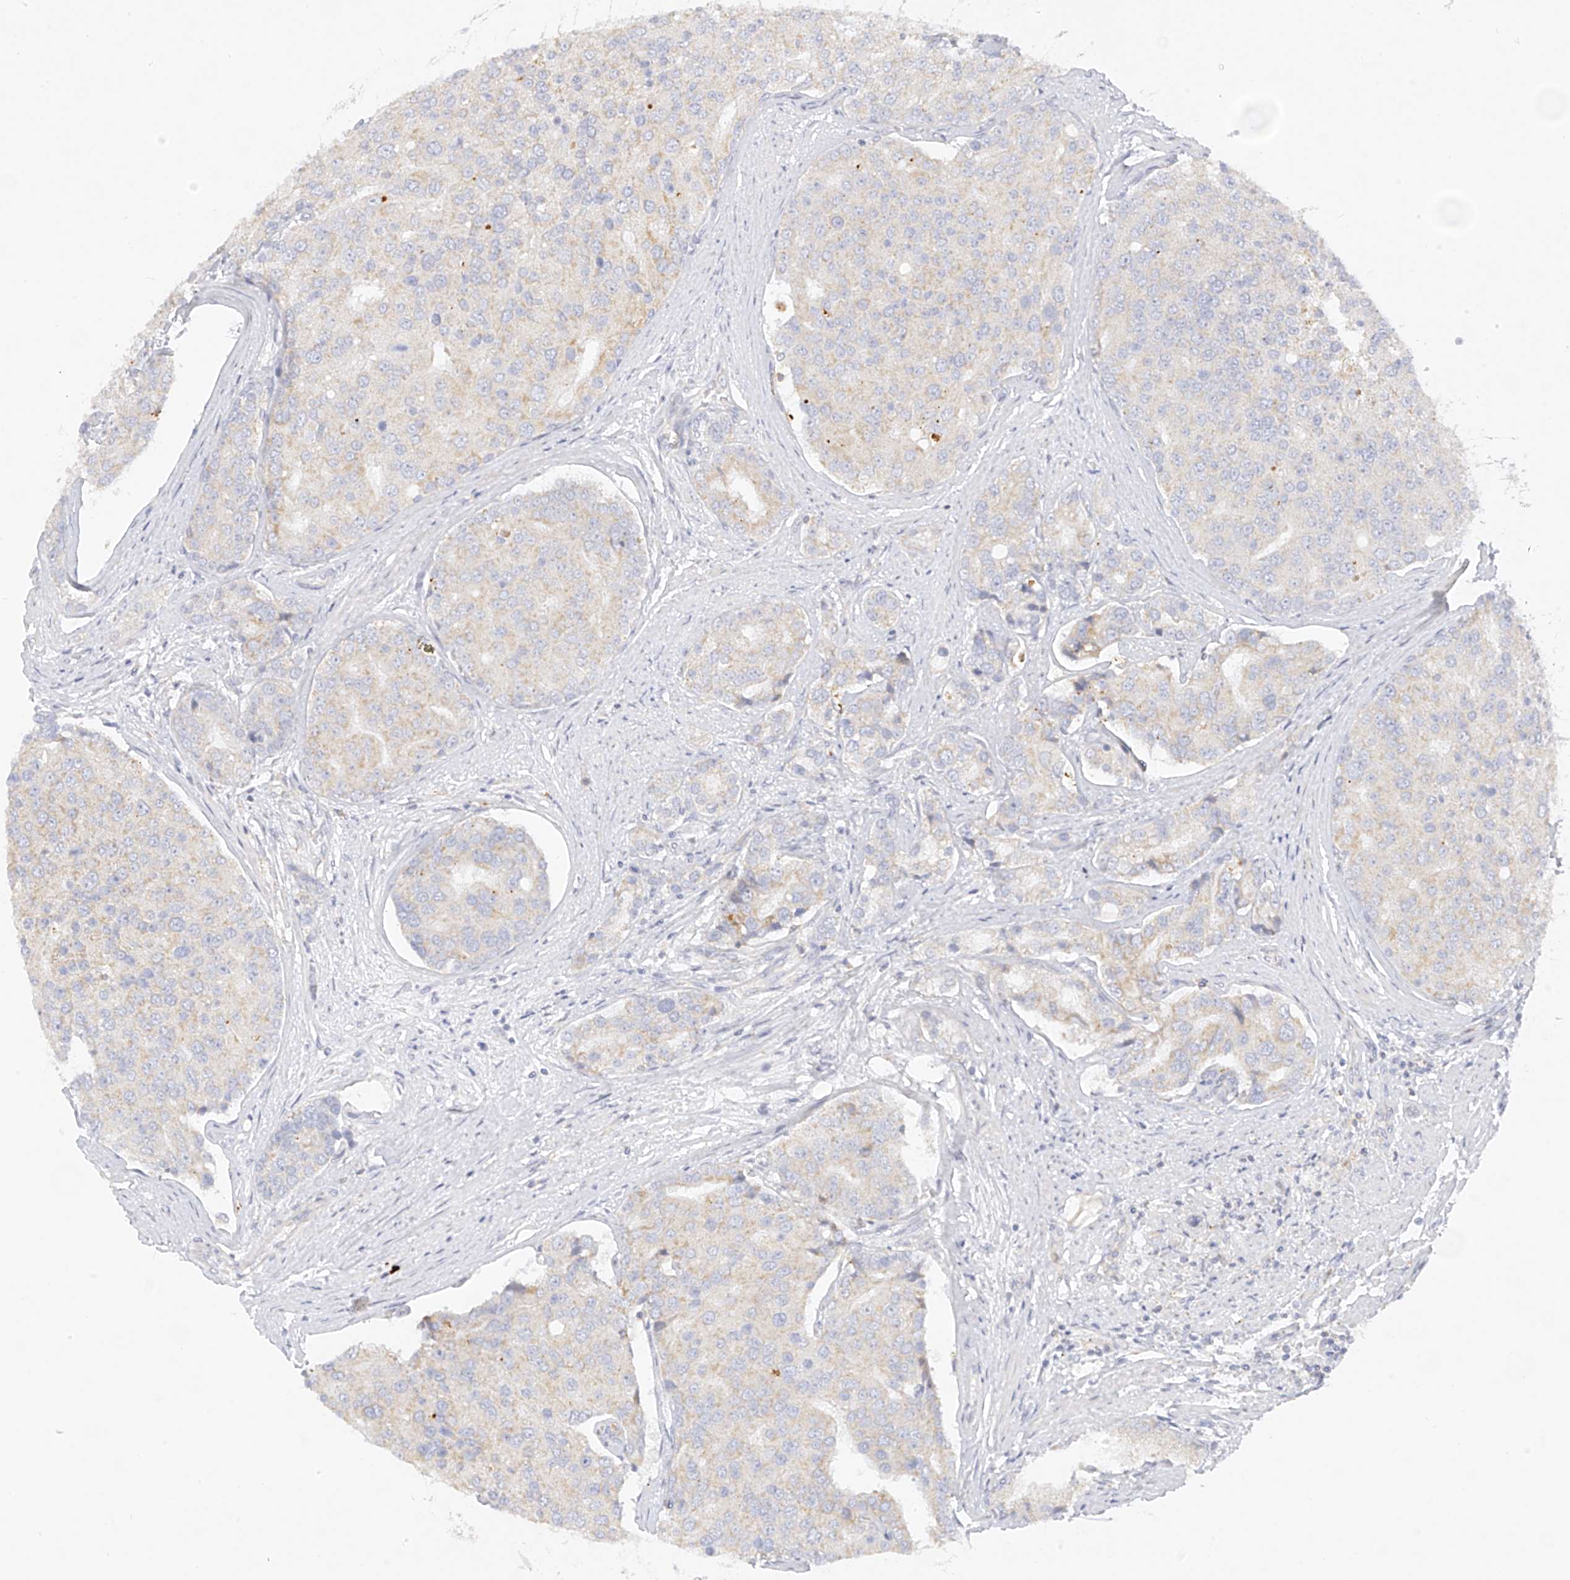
{"staining": {"intensity": "weak", "quantity": "<25%", "location": "cytoplasmic/membranous"}, "tissue": "prostate cancer", "cell_type": "Tumor cells", "image_type": "cancer", "snomed": [{"axis": "morphology", "description": "Adenocarcinoma, High grade"}, {"axis": "topography", "description": "Prostate"}], "caption": "Image shows no protein expression in tumor cells of prostate cancer (adenocarcinoma (high-grade)) tissue.", "gene": "ZNF404", "patient": {"sex": "male", "age": 50}}